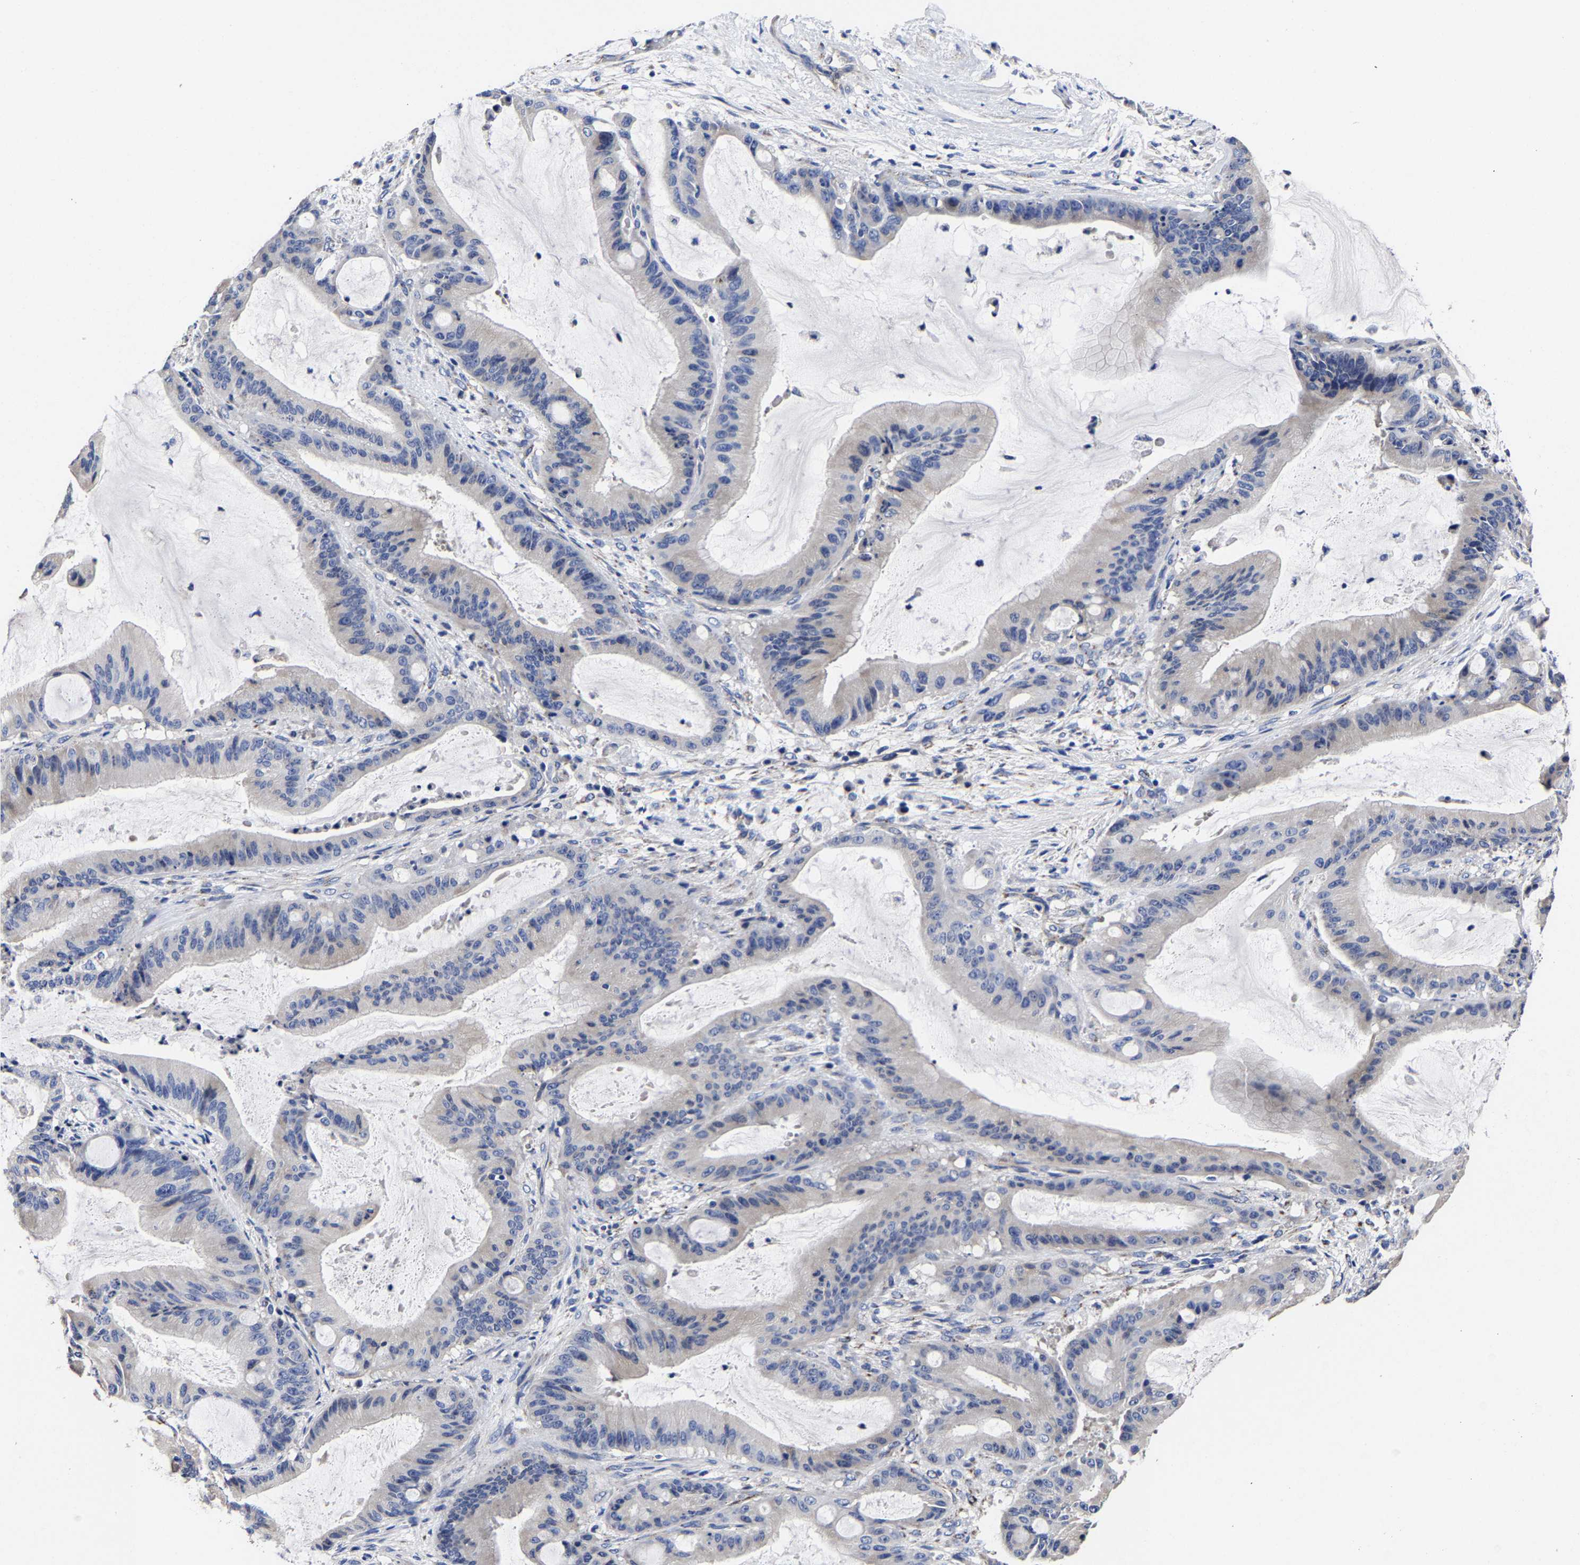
{"staining": {"intensity": "negative", "quantity": "none", "location": "none"}, "tissue": "liver cancer", "cell_type": "Tumor cells", "image_type": "cancer", "snomed": [{"axis": "morphology", "description": "Normal tissue, NOS"}, {"axis": "morphology", "description": "Cholangiocarcinoma"}, {"axis": "topography", "description": "Liver"}, {"axis": "topography", "description": "Peripheral nerve tissue"}], "caption": "Tumor cells are negative for protein expression in human liver cancer (cholangiocarcinoma).", "gene": "AASS", "patient": {"sex": "female", "age": 73}}